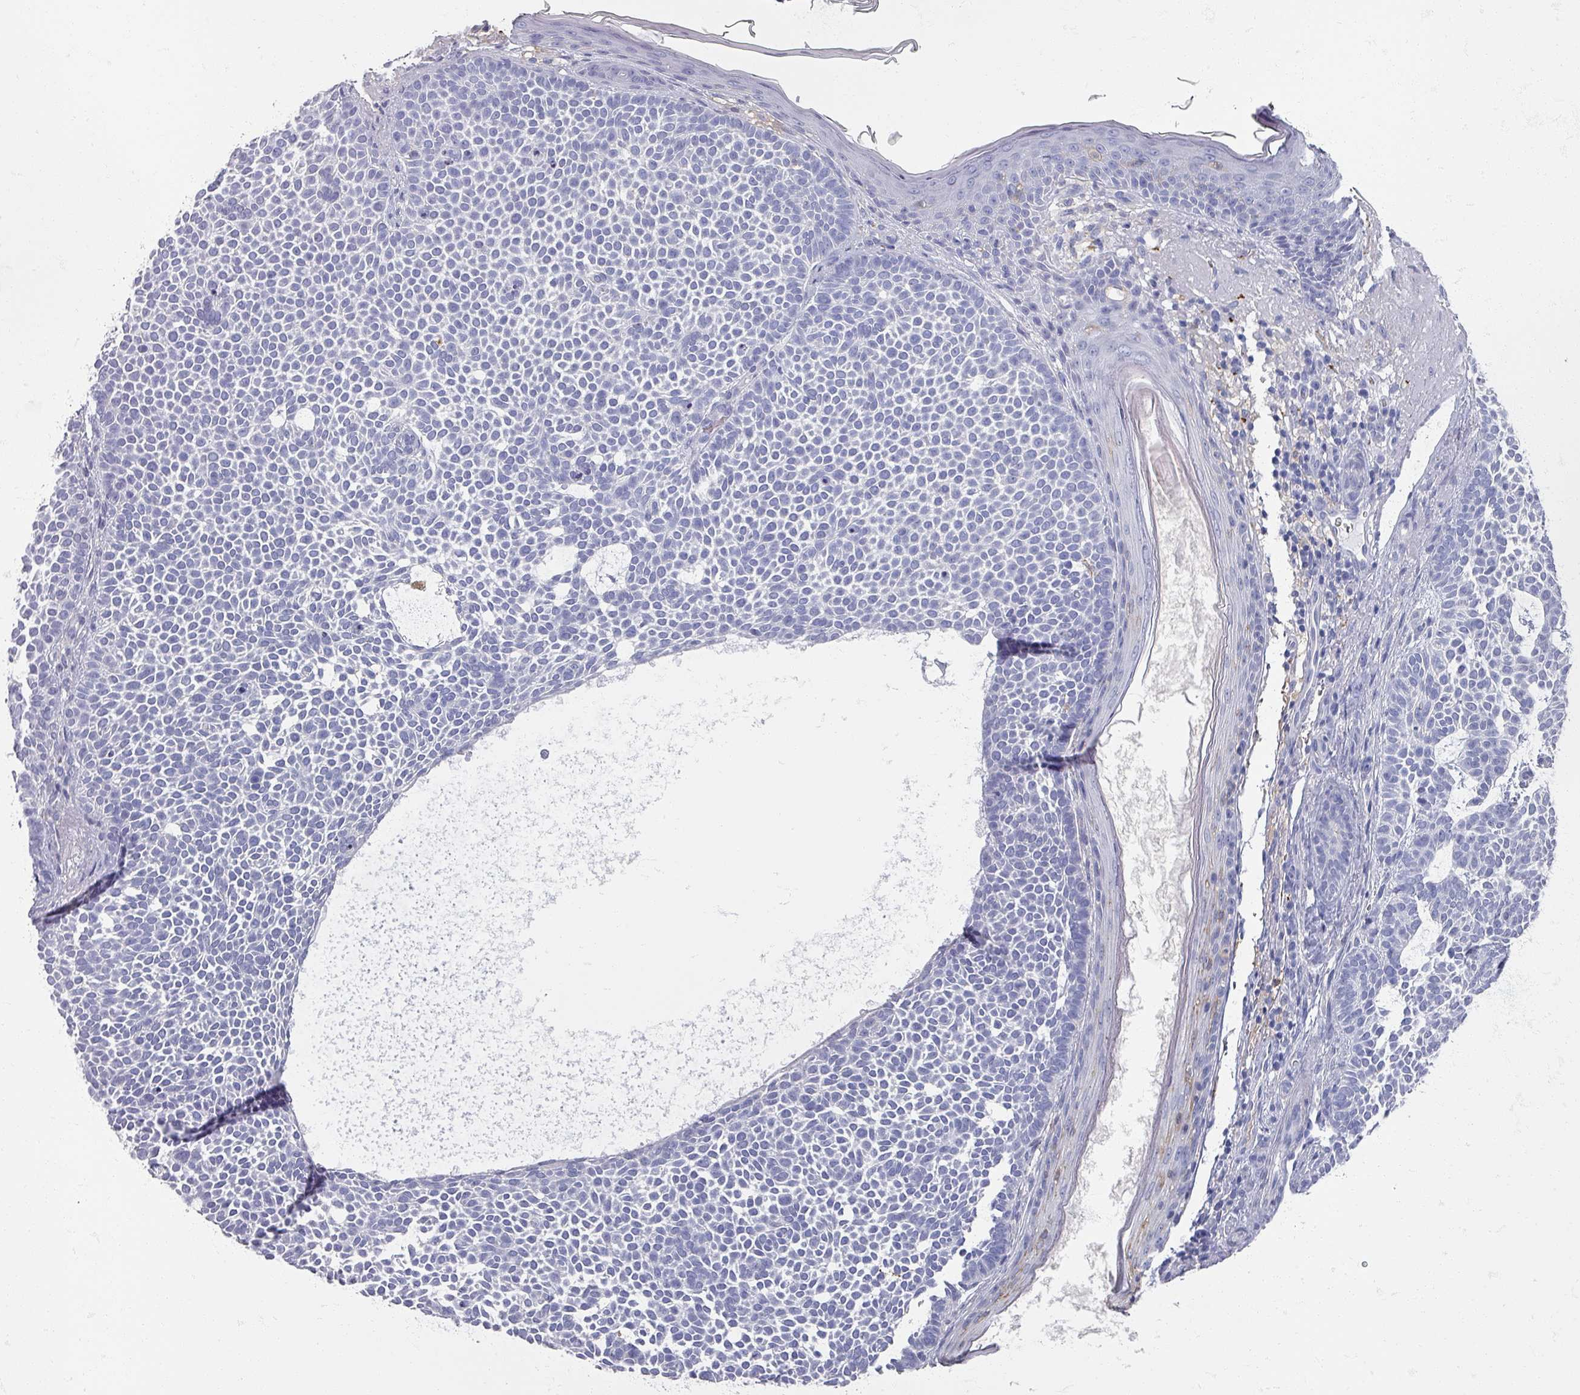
{"staining": {"intensity": "negative", "quantity": "none", "location": "none"}, "tissue": "skin cancer", "cell_type": "Tumor cells", "image_type": "cancer", "snomed": [{"axis": "morphology", "description": "Basal cell carcinoma"}, {"axis": "topography", "description": "Skin"}], "caption": "Immunohistochemical staining of human skin cancer (basal cell carcinoma) exhibits no significant expression in tumor cells. Nuclei are stained in blue.", "gene": "OMG", "patient": {"sex": "female", "age": 77}}